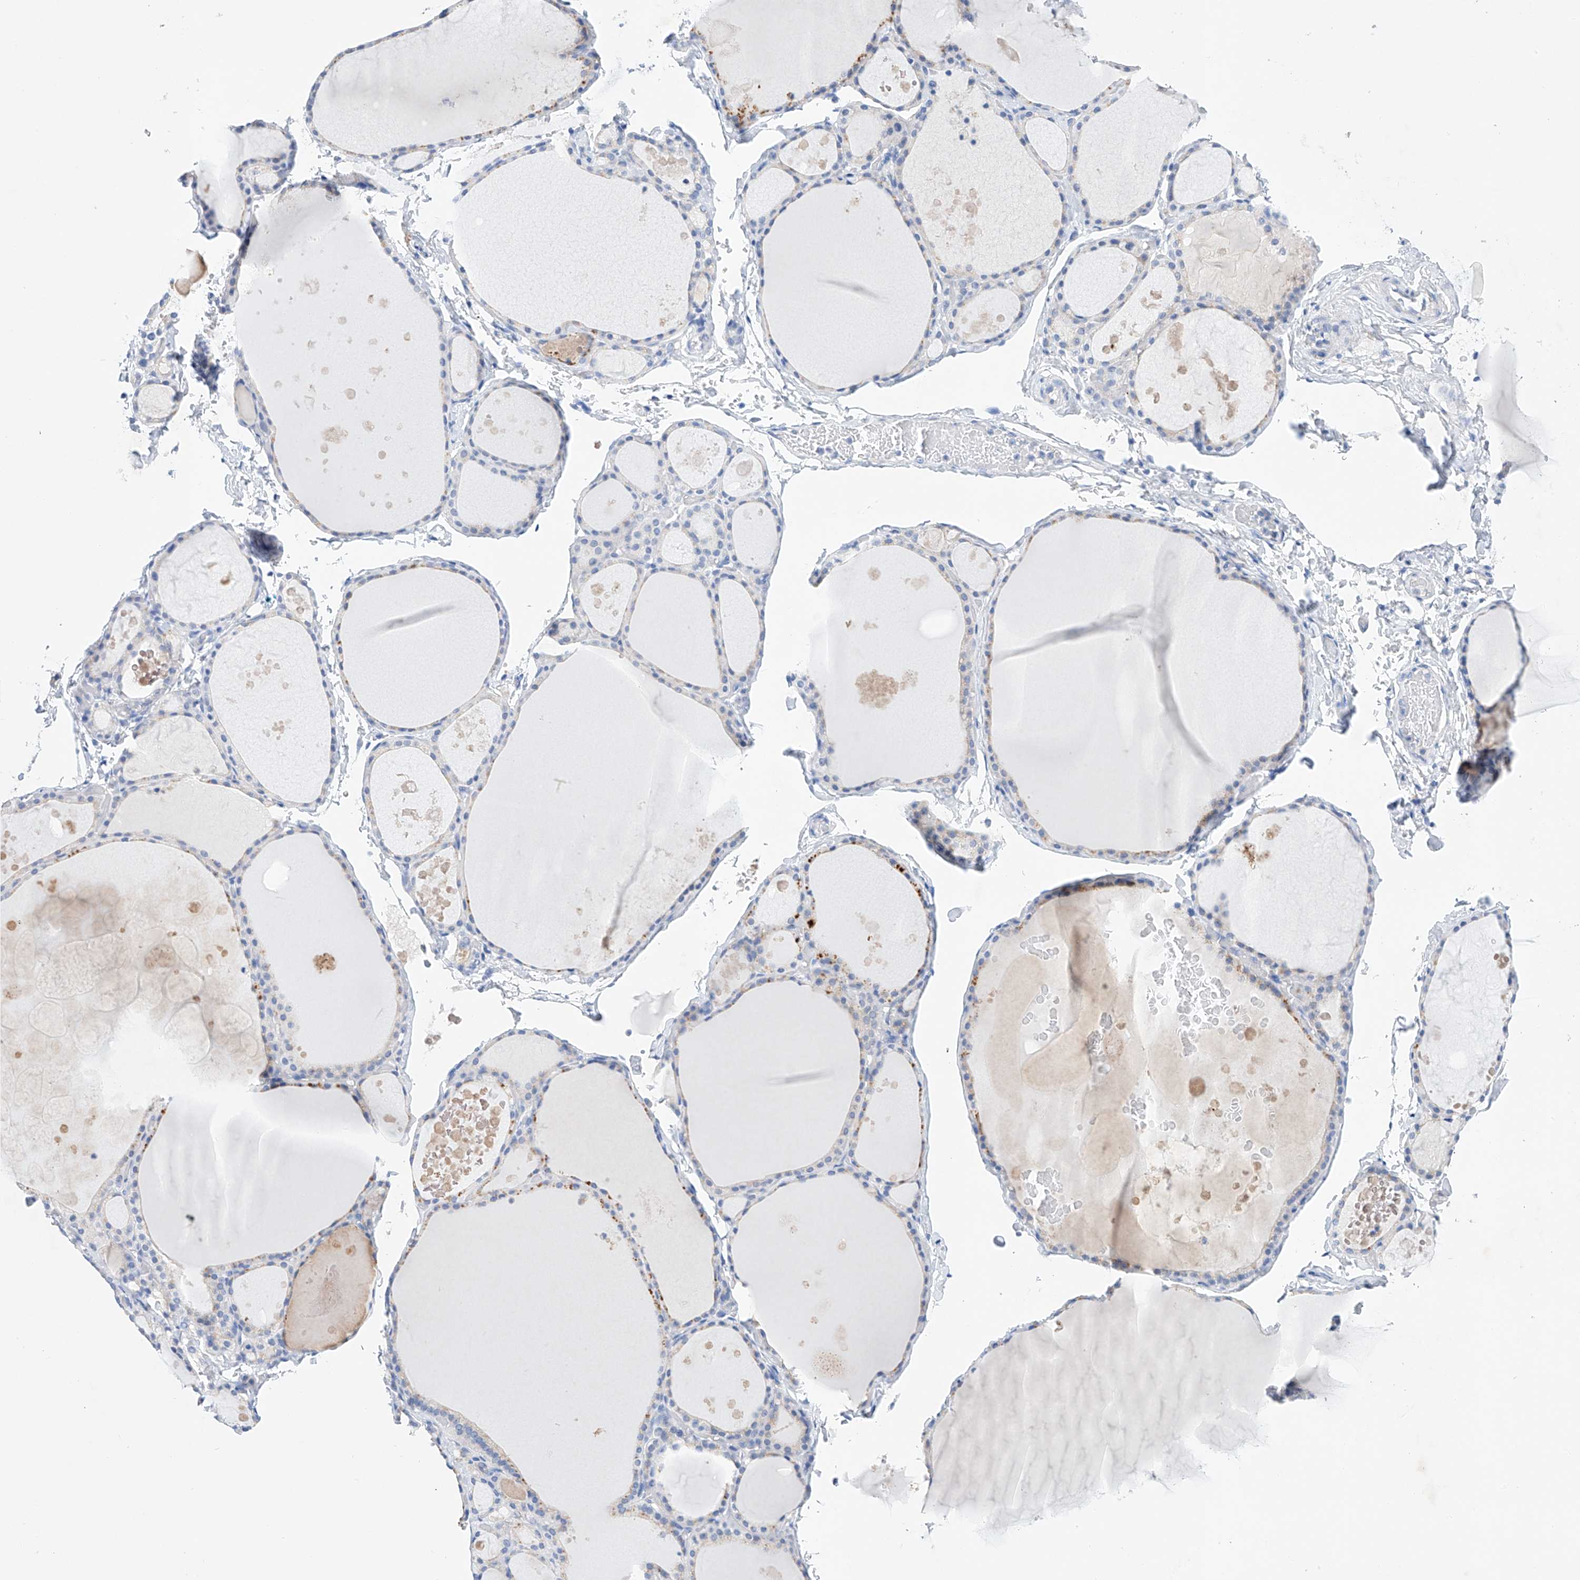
{"staining": {"intensity": "weak", "quantity": "<25%", "location": "cytoplasmic/membranous"}, "tissue": "thyroid gland", "cell_type": "Glandular cells", "image_type": "normal", "snomed": [{"axis": "morphology", "description": "Normal tissue, NOS"}, {"axis": "topography", "description": "Thyroid gland"}], "caption": "An IHC image of benign thyroid gland is shown. There is no staining in glandular cells of thyroid gland.", "gene": "LURAP1", "patient": {"sex": "male", "age": 56}}